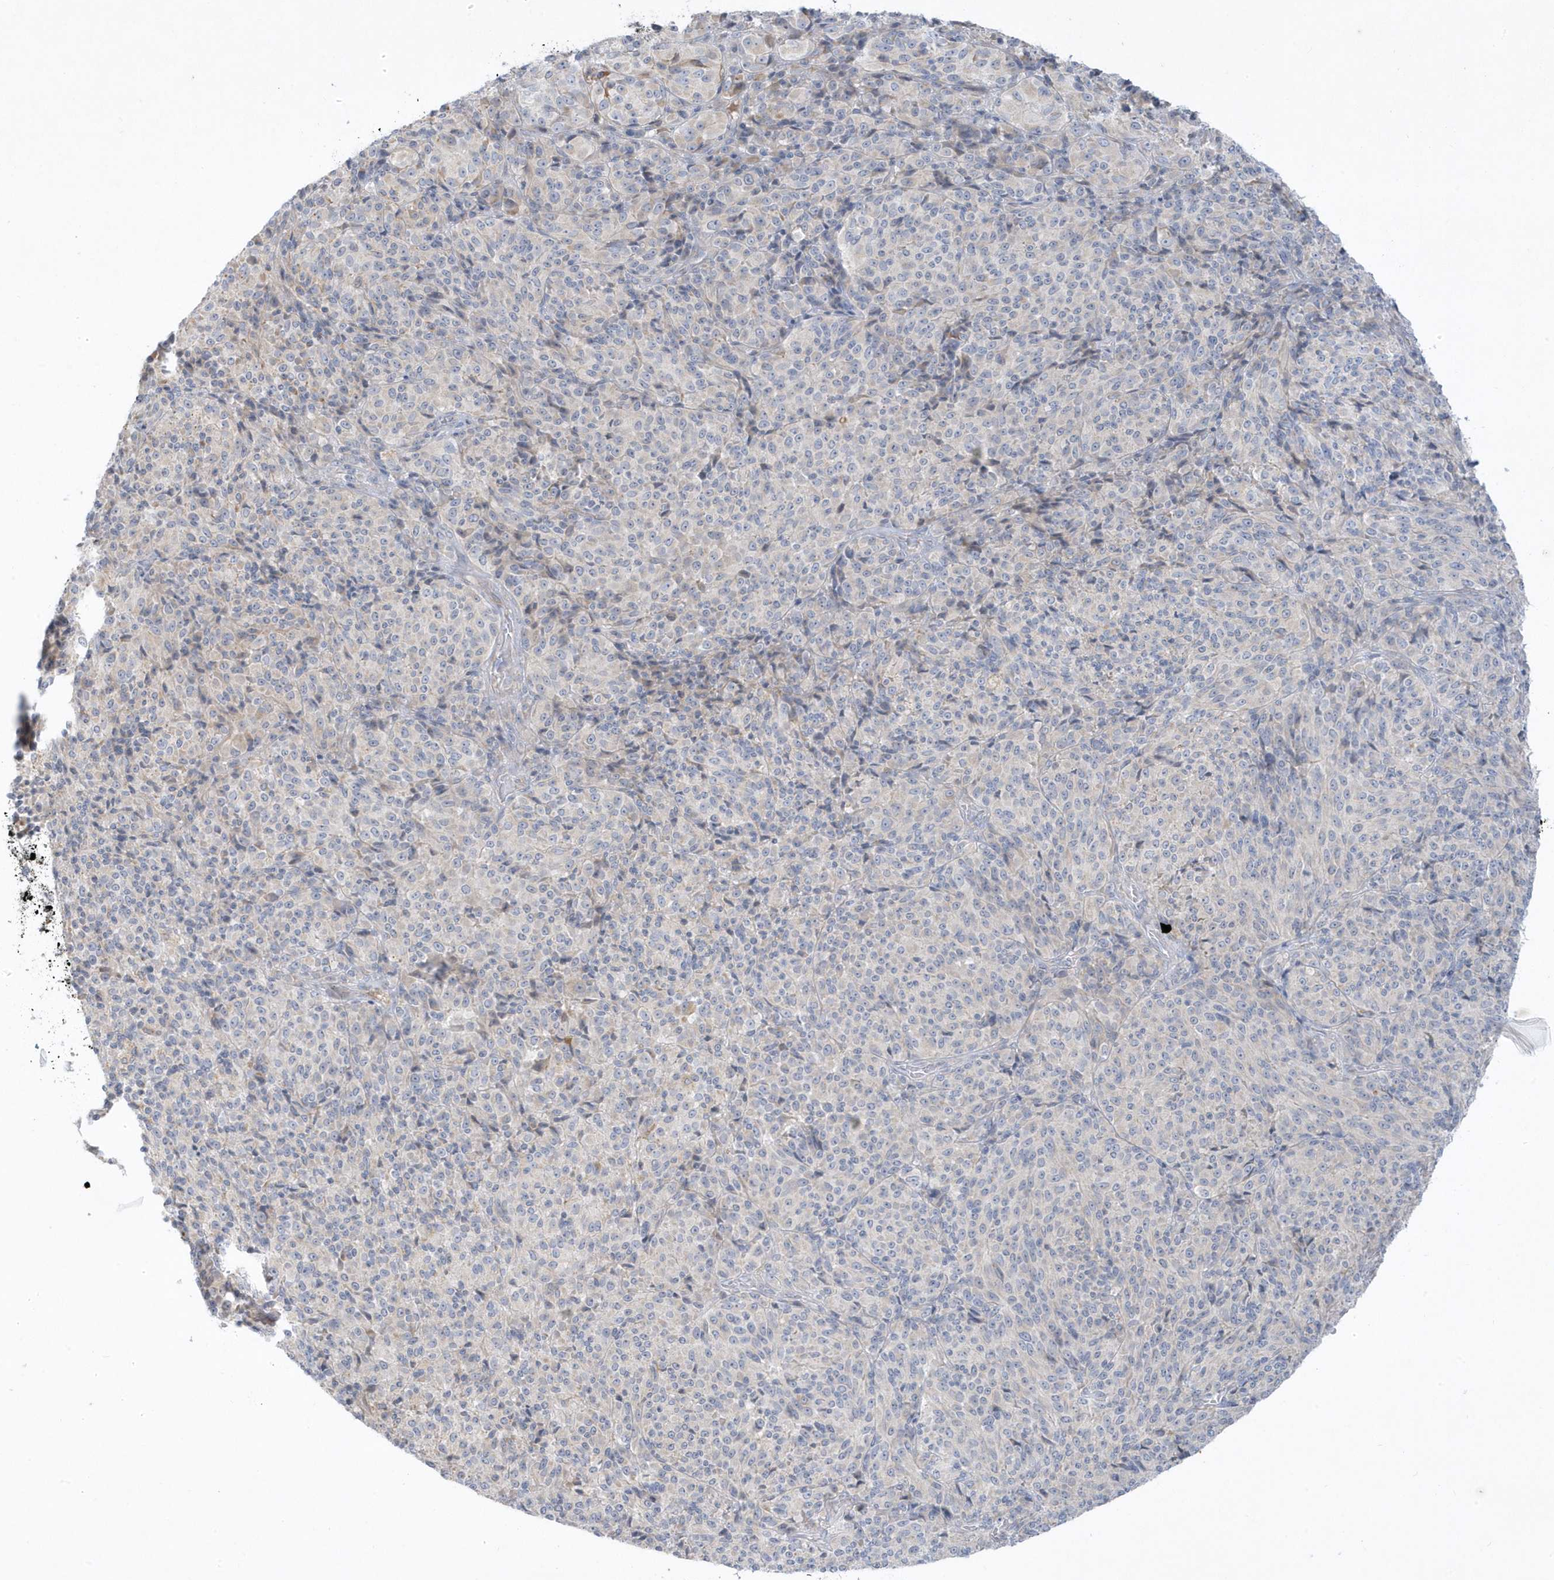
{"staining": {"intensity": "negative", "quantity": "none", "location": "none"}, "tissue": "melanoma", "cell_type": "Tumor cells", "image_type": "cancer", "snomed": [{"axis": "morphology", "description": "Malignant melanoma, Metastatic site"}, {"axis": "topography", "description": "Brain"}], "caption": "Tumor cells show no significant positivity in melanoma.", "gene": "THADA", "patient": {"sex": "female", "age": 56}}